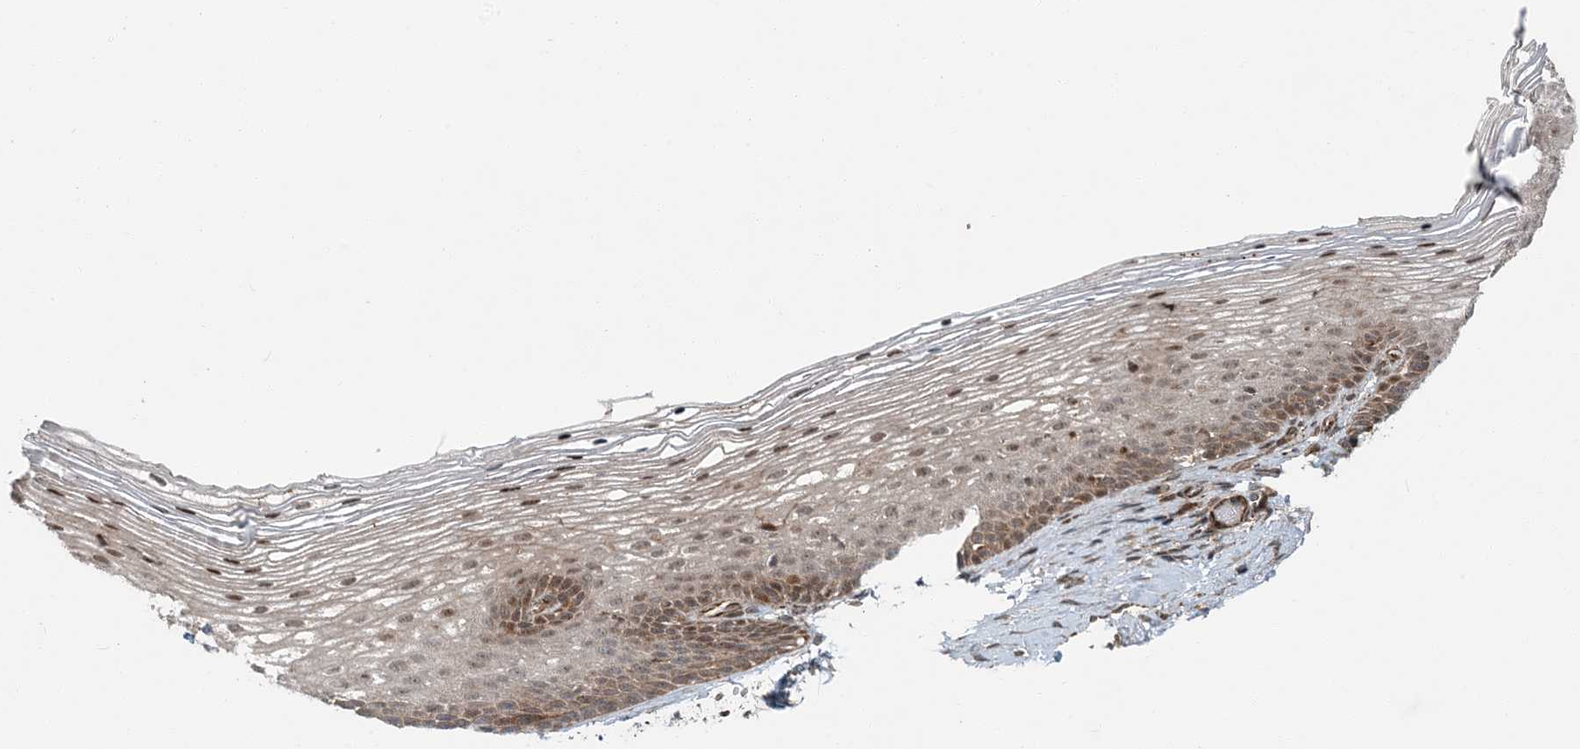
{"staining": {"intensity": "negative", "quantity": "none", "location": "none"}, "tissue": "cervix", "cell_type": "Glandular cells", "image_type": "normal", "snomed": [{"axis": "morphology", "description": "Normal tissue, NOS"}, {"axis": "topography", "description": "Cervix"}], "caption": "Immunohistochemical staining of unremarkable human cervix shows no significant positivity in glandular cells. (IHC, brightfield microscopy, high magnification).", "gene": "EDEM2", "patient": {"sex": "female", "age": 33}}